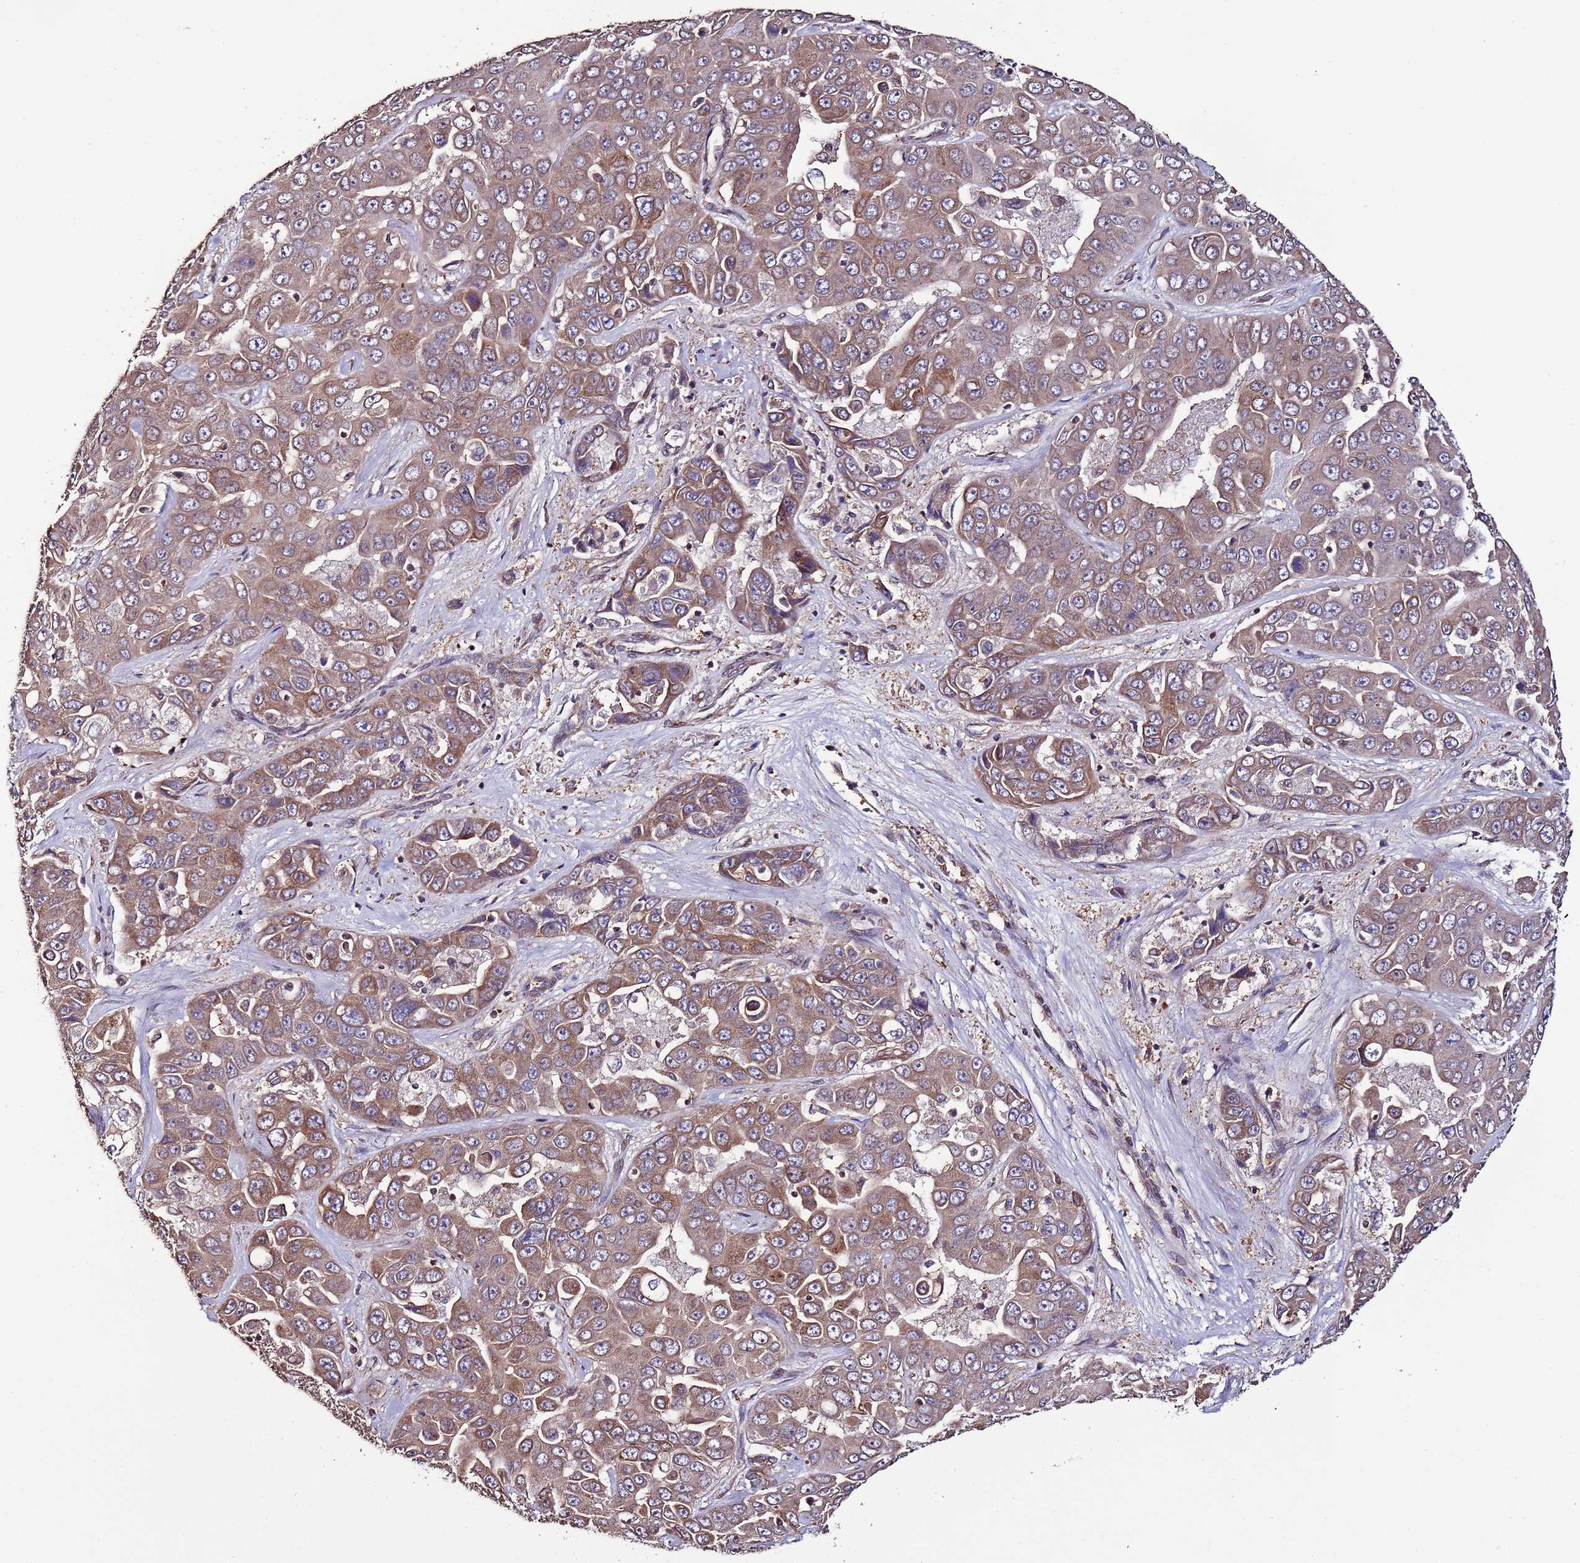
{"staining": {"intensity": "moderate", "quantity": ">75%", "location": "cytoplasmic/membranous"}, "tissue": "liver cancer", "cell_type": "Tumor cells", "image_type": "cancer", "snomed": [{"axis": "morphology", "description": "Cholangiocarcinoma"}, {"axis": "topography", "description": "Liver"}], "caption": "A histopathology image of human liver cholangiocarcinoma stained for a protein reveals moderate cytoplasmic/membranous brown staining in tumor cells.", "gene": "SLC41A3", "patient": {"sex": "female", "age": 52}}